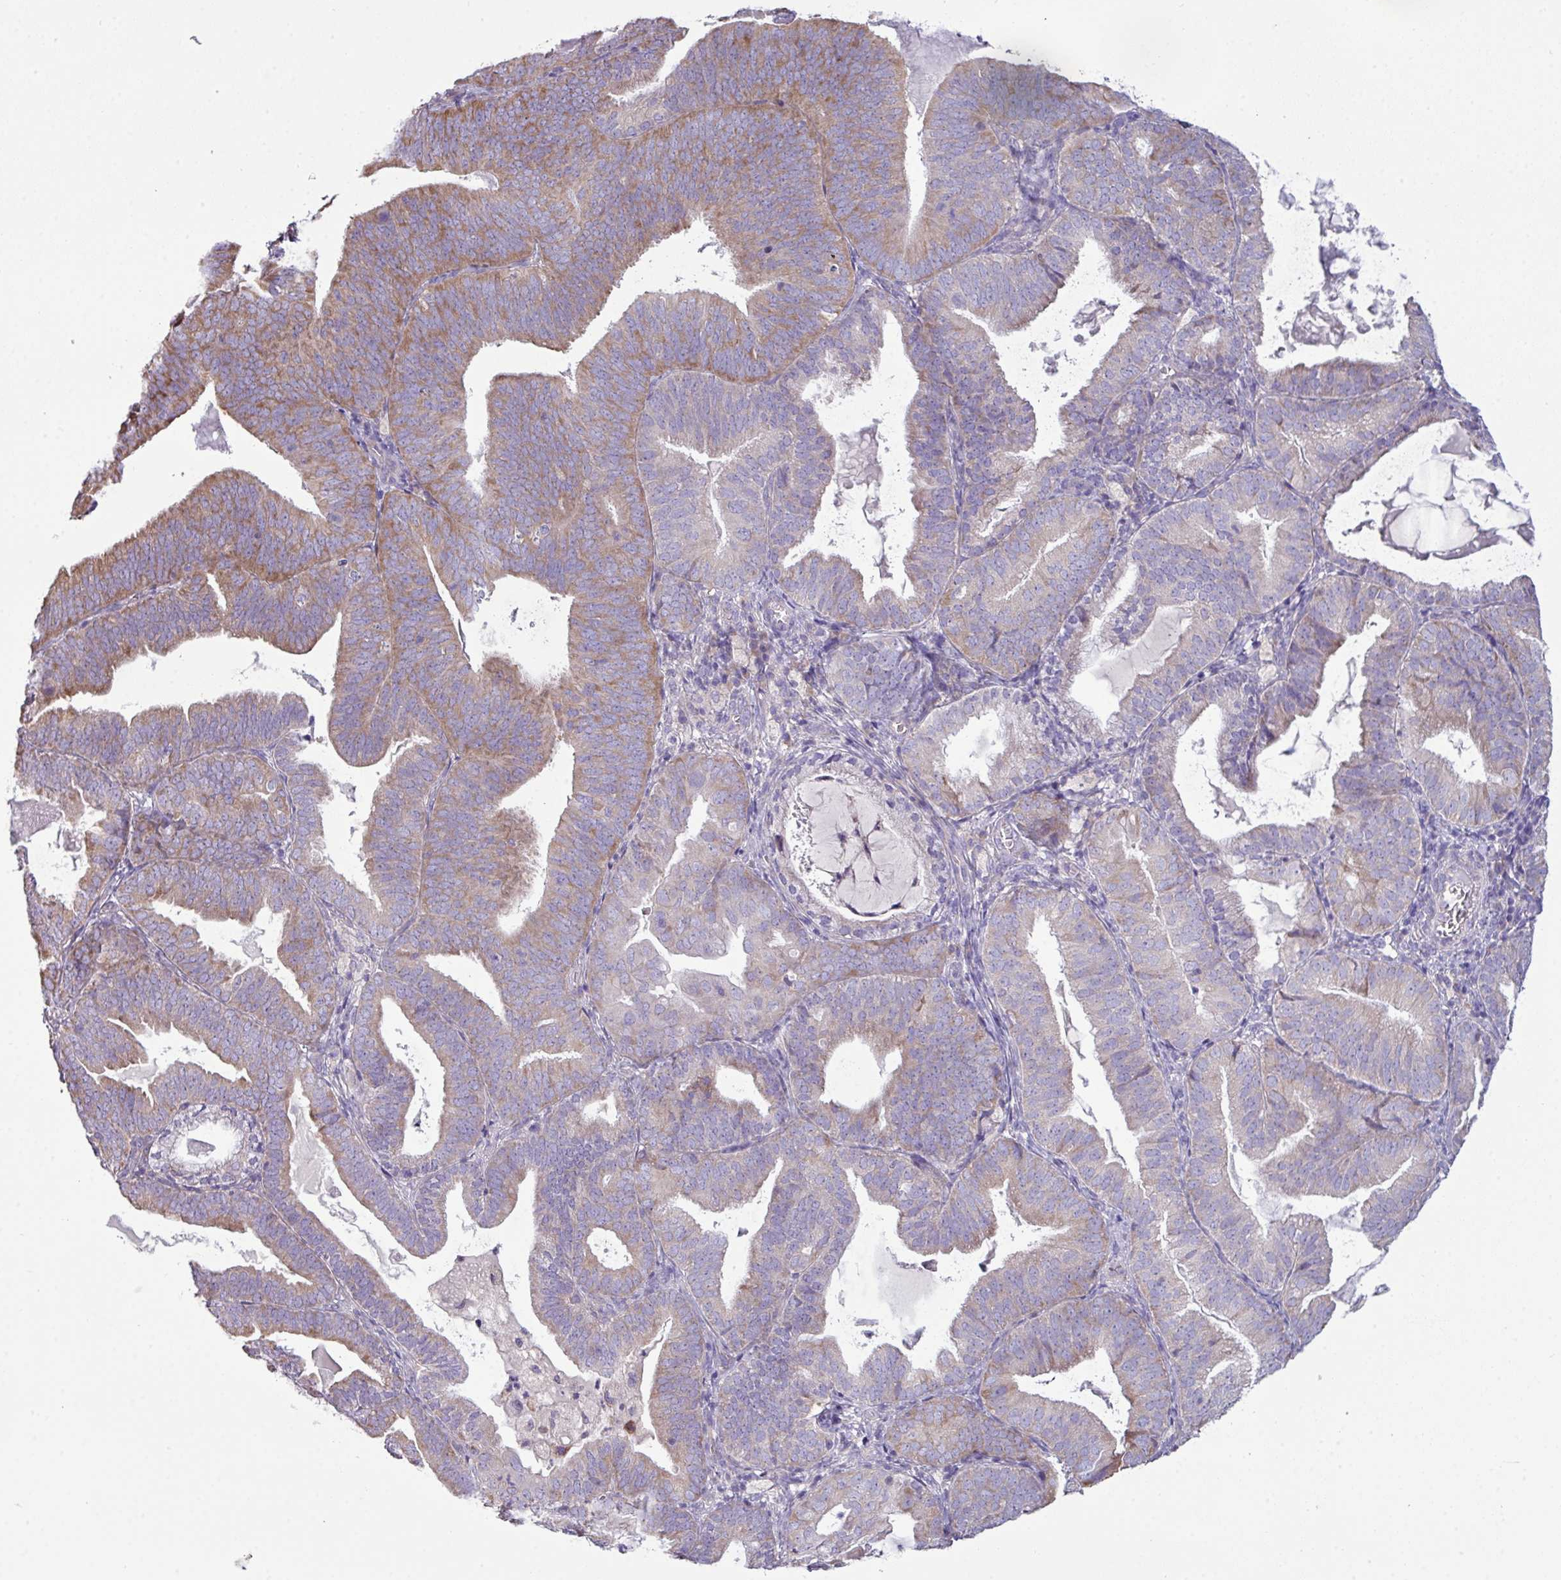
{"staining": {"intensity": "moderate", "quantity": "25%-75%", "location": "cytoplasmic/membranous"}, "tissue": "endometrial cancer", "cell_type": "Tumor cells", "image_type": "cancer", "snomed": [{"axis": "morphology", "description": "Adenocarcinoma, NOS"}, {"axis": "topography", "description": "Endometrium"}], "caption": "Endometrial cancer (adenocarcinoma) stained for a protein (brown) shows moderate cytoplasmic/membranous positive staining in about 25%-75% of tumor cells.", "gene": "AGAP5", "patient": {"sex": "female", "age": 80}}